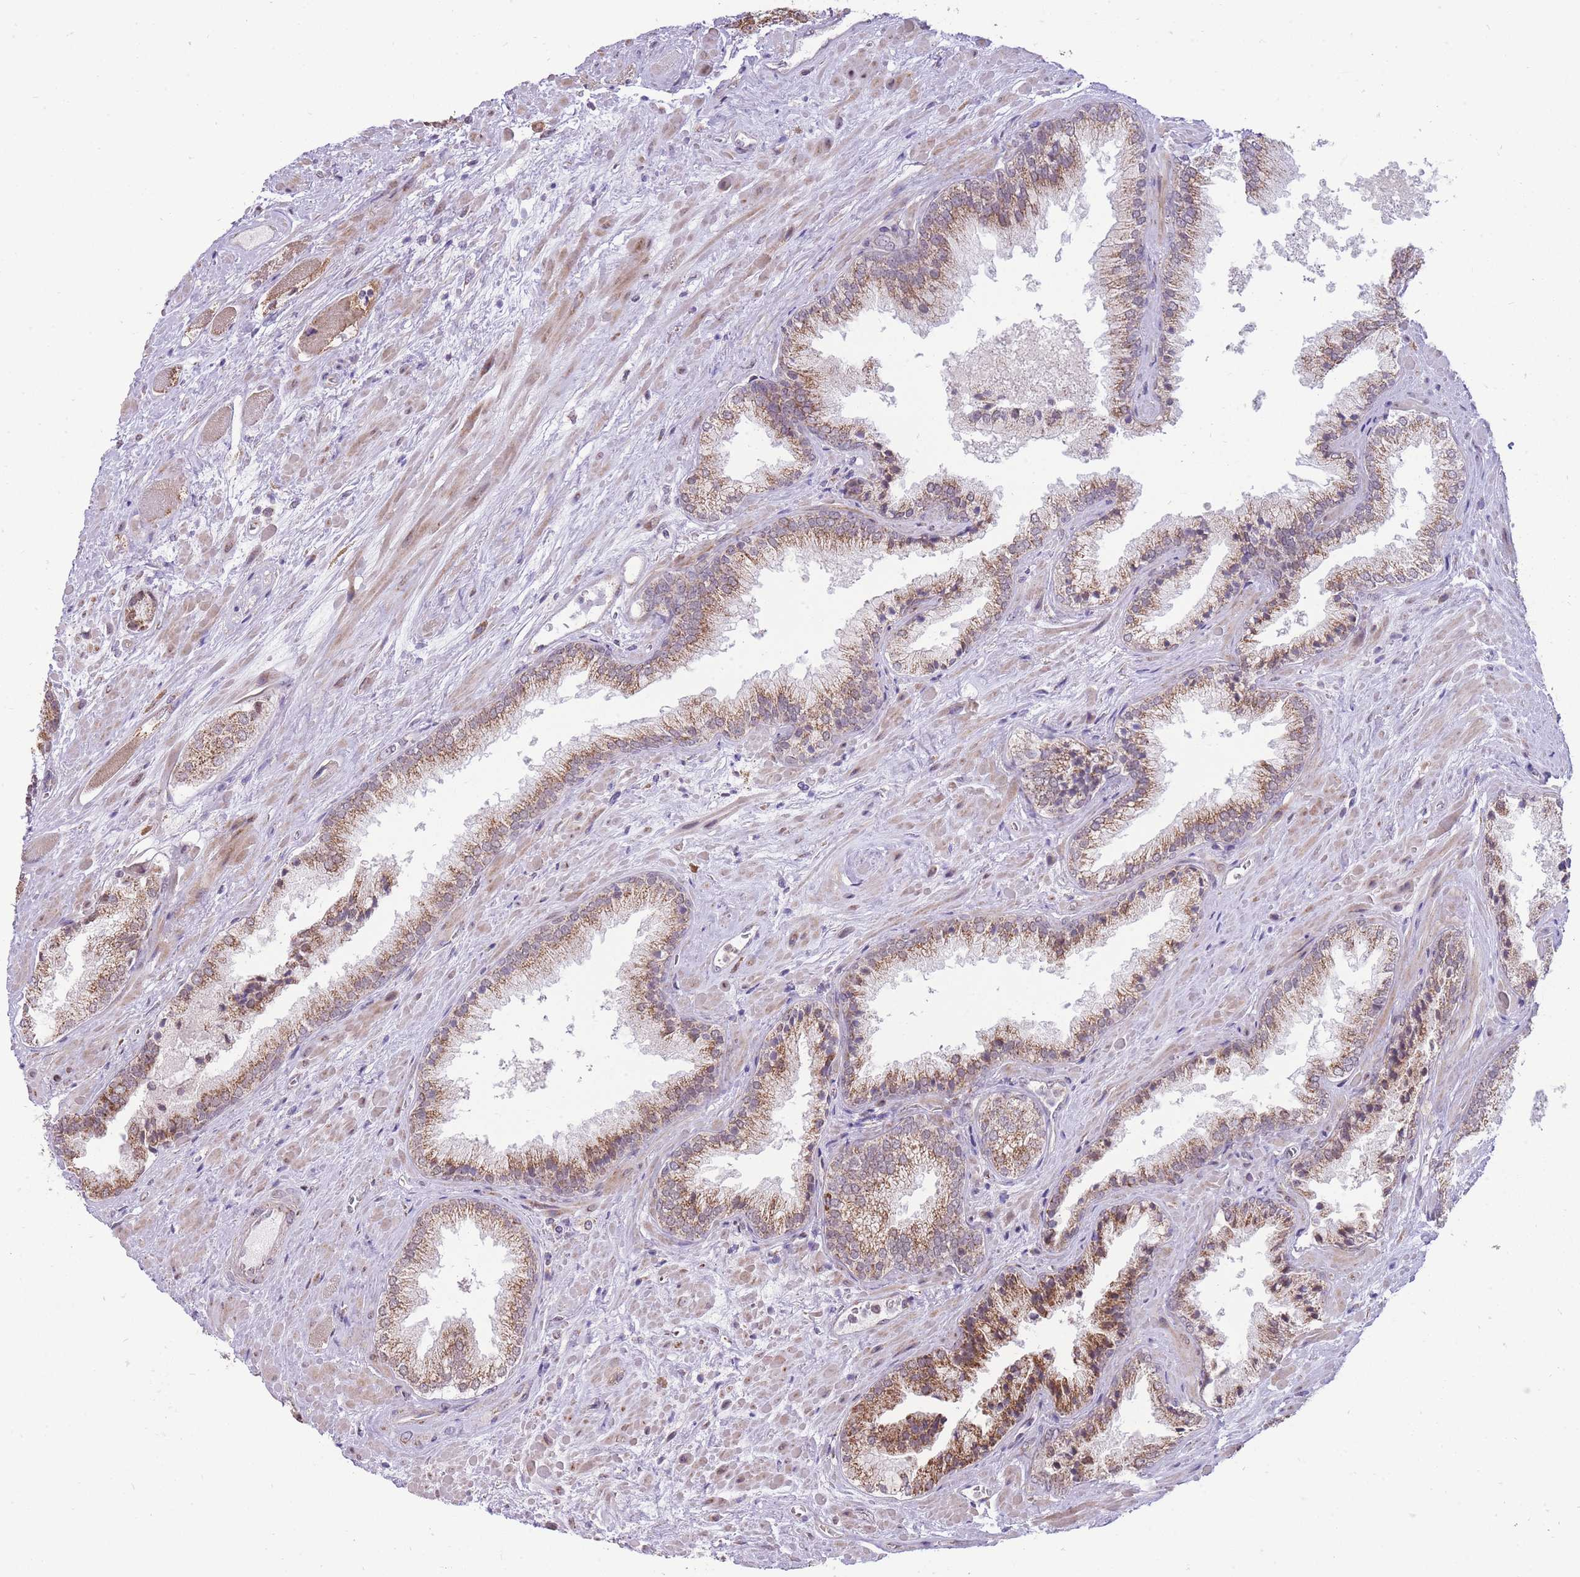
{"staining": {"intensity": "moderate", "quantity": "25%-75%", "location": "cytoplasmic/membranous"}, "tissue": "prostate cancer", "cell_type": "Tumor cells", "image_type": "cancer", "snomed": [{"axis": "morphology", "description": "Adenocarcinoma, High grade"}, {"axis": "topography", "description": "Prostate"}], "caption": "Immunohistochemistry photomicrograph of neoplastic tissue: human high-grade adenocarcinoma (prostate) stained using IHC exhibits medium levels of moderate protein expression localized specifically in the cytoplasmic/membranous of tumor cells, appearing as a cytoplasmic/membranous brown color.", "gene": "NELL1", "patient": {"sex": "male", "age": 71}}